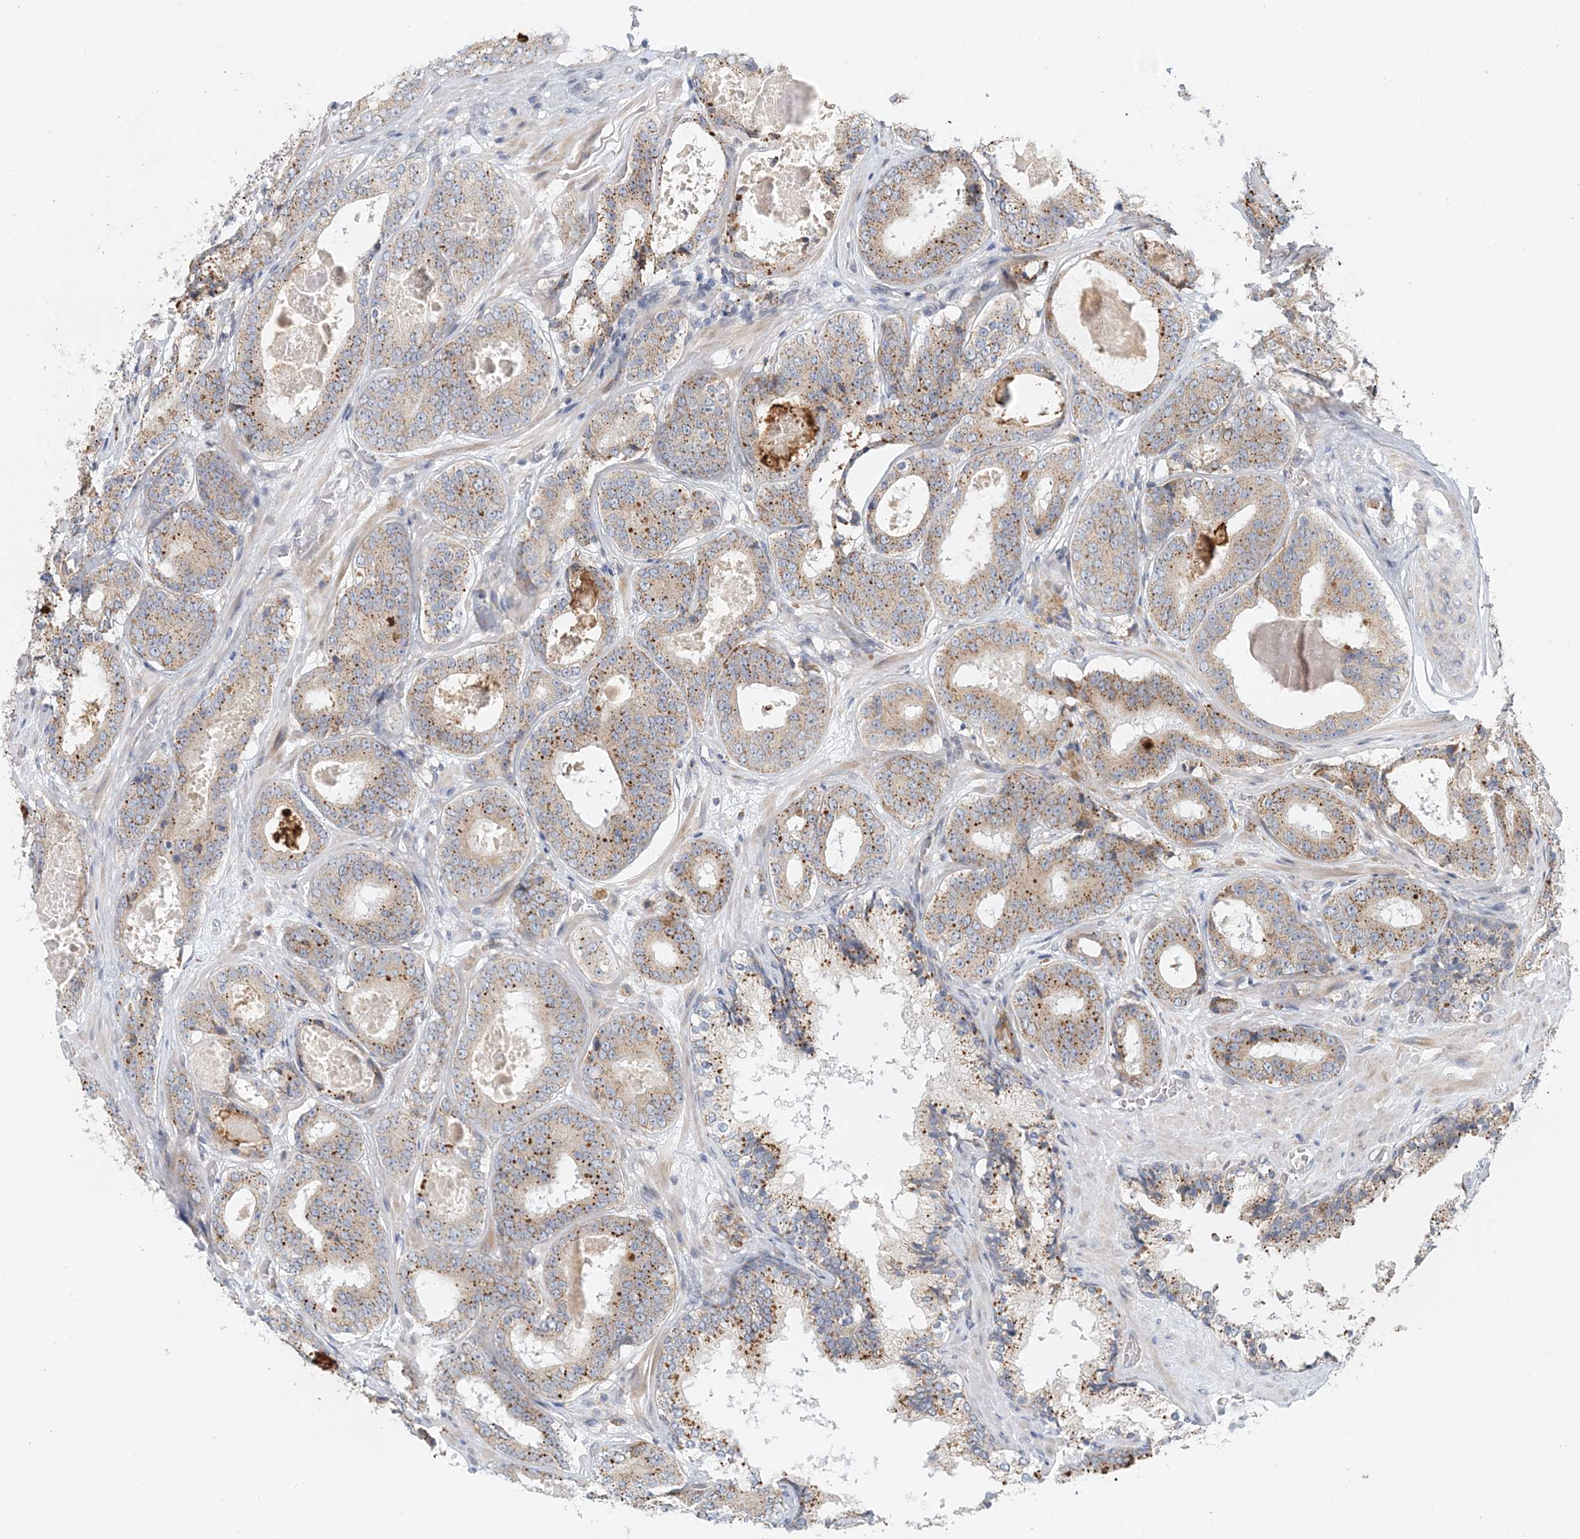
{"staining": {"intensity": "moderate", "quantity": ">75%", "location": "cytoplasmic/membranous"}, "tissue": "prostate cancer", "cell_type": "Tumor cells", "image_type": "cancer", "snomed": [{"axis": "morphology", "description": "Adenocarcinoma, High grade"}, {"axis": "topography", "description": "Prostate"}], "caption": "A high-resolution image shows immunohistochemistry (IHC) staining of prostate cancer, which reveals moderate cytoplasmic/membranous expression in approximately >75% of tumor cells.", "gene": "PCYOX1L", "patient": {"sex": "male", "age": 57}}